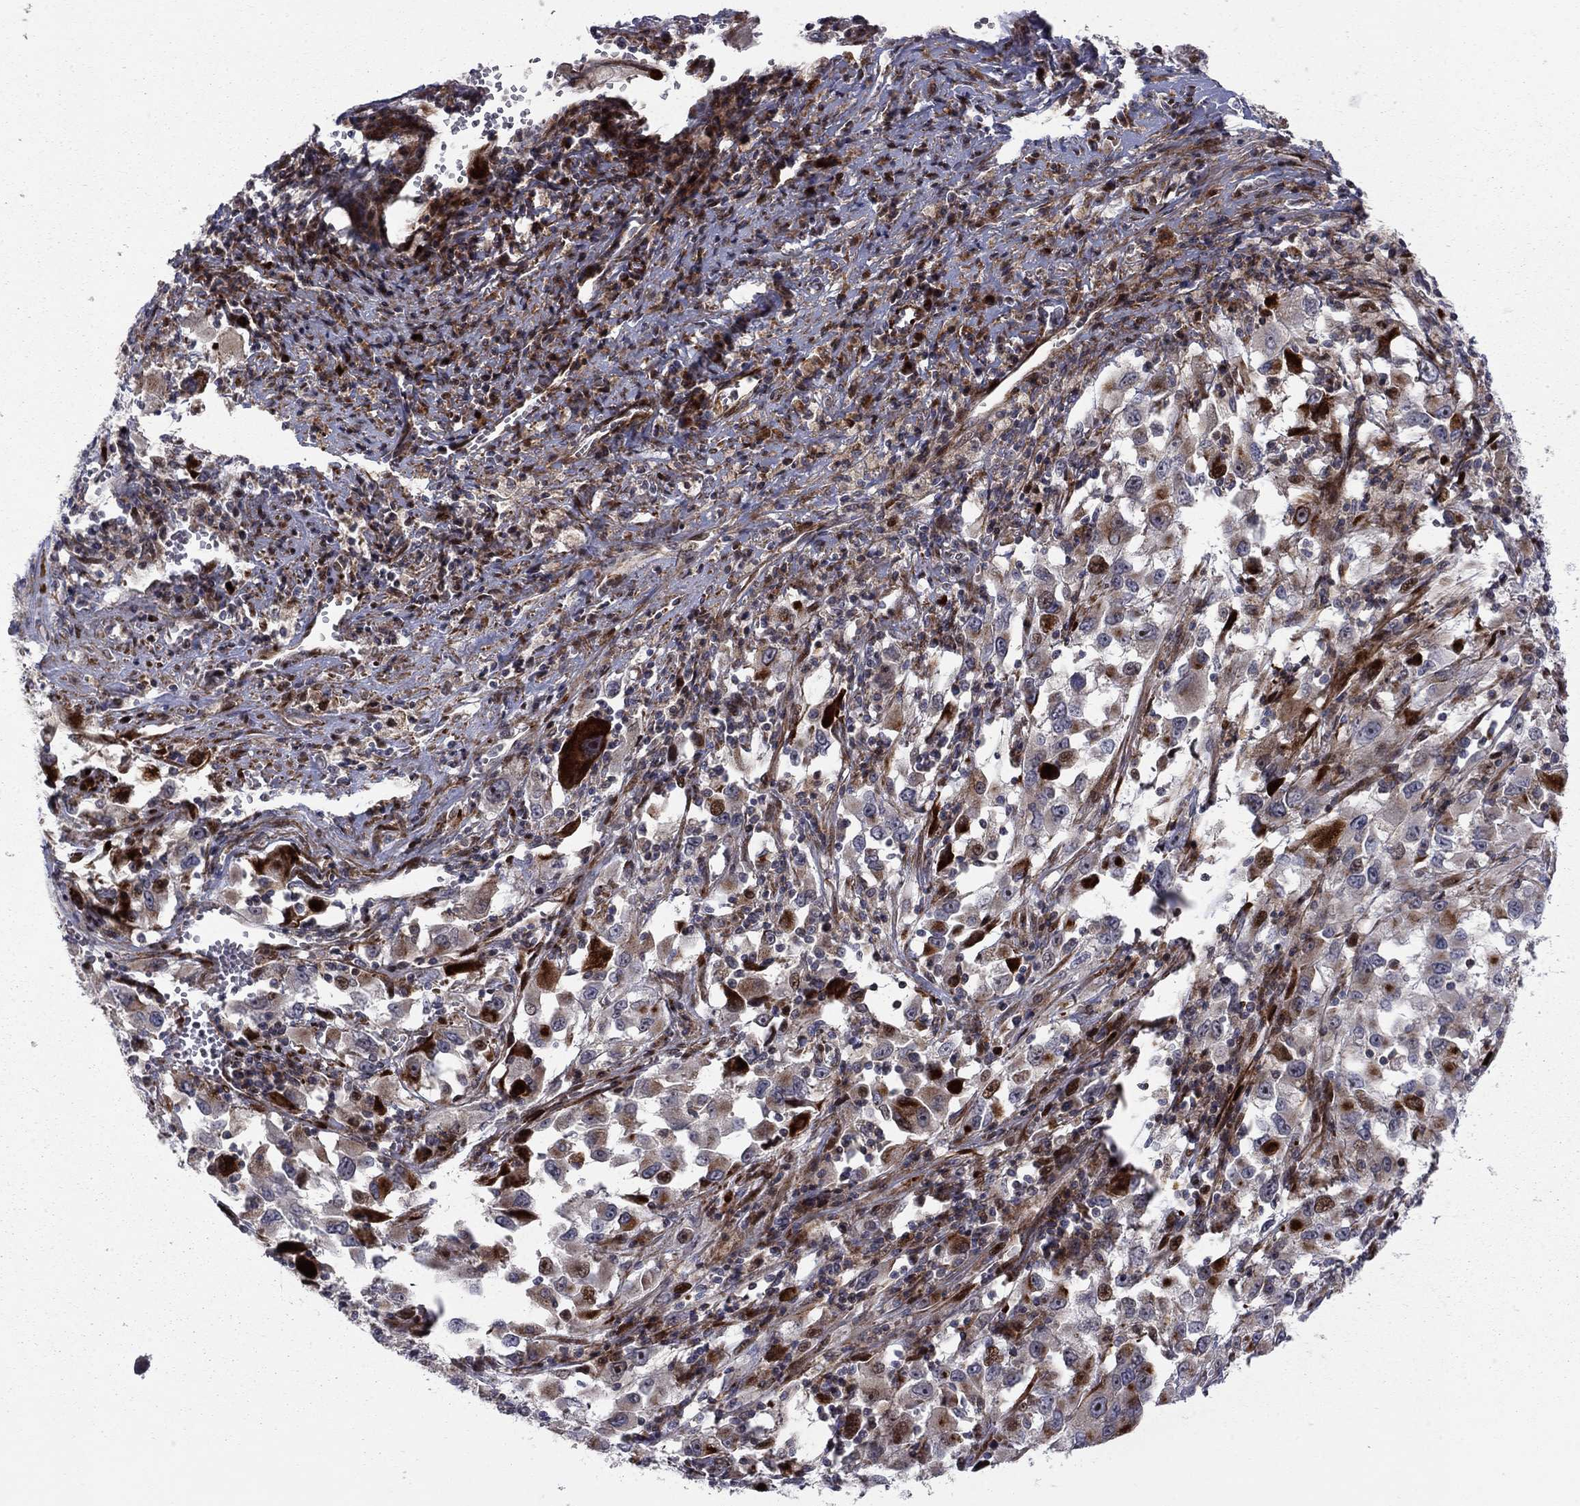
{"staining": {"intensity": "strong", "quantity": "<25%", "location": "cytoplasmic/membranous,nuclear"}, "tissue": "melanoma", "cell_type": "Tumor cells", "image_type": "cancer", "snomed": [{"axis": "morphology", "description": "Malignant melanoma, Metastatic site"}, {"axis": "topography", "description": "Soft tissue"}], "caption": "High-magnification brightfield microscopy of malignant melanoma (metastatic site) stained with DAB (brown) and counterstained with hematoxylin (blue). tumor cells exhibit strong cytoplasmic/membranous and nuclear staining is seen in approximately<25% of cells. Immunohistochemistry (ihc) stains the protein in brown and the nuclei are stained blue.", "gene": "MIOS", "patient": {"sex": "male", "age": 50}}